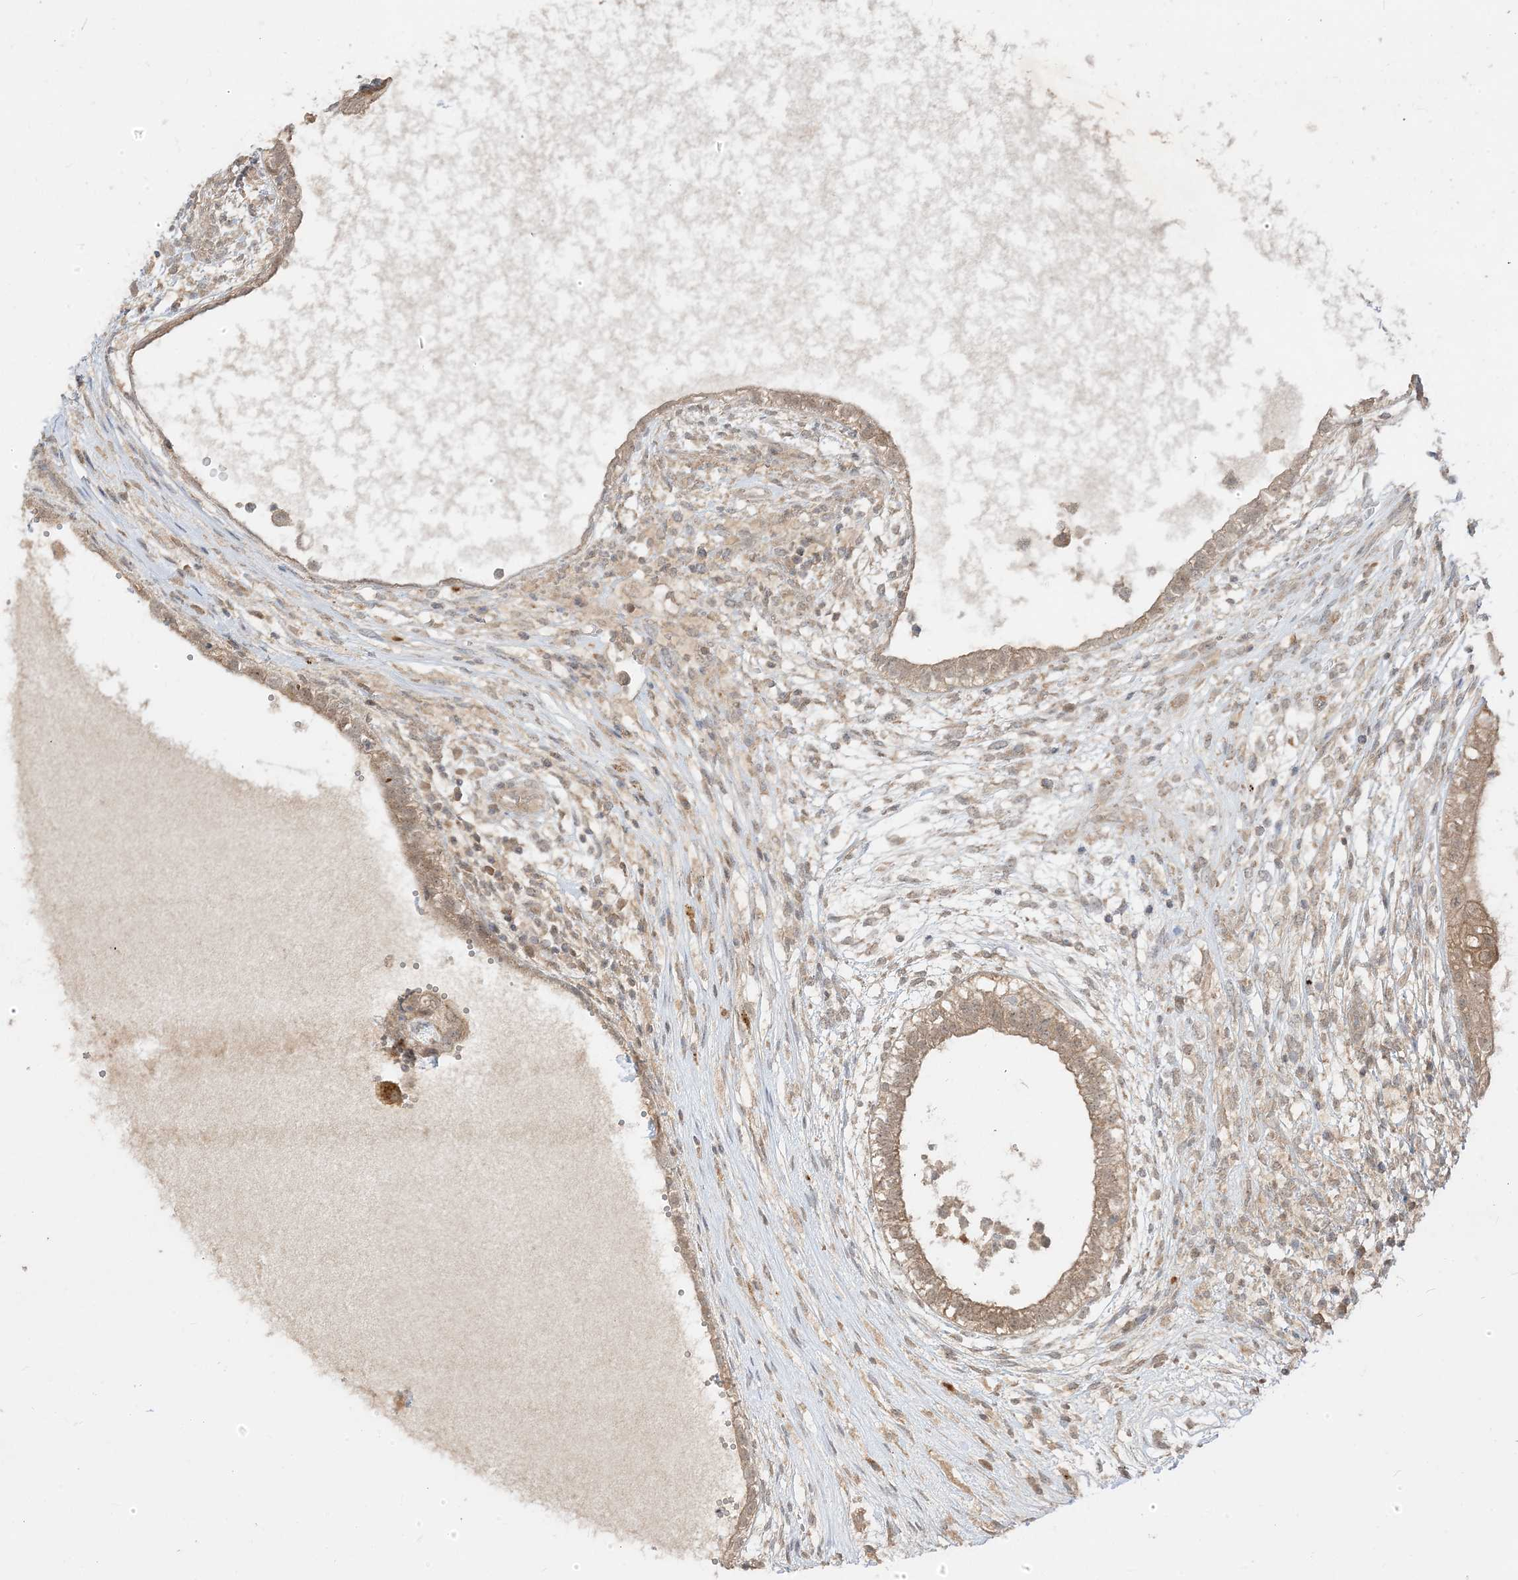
{"staining": {"intensity": "weak", "quantity": ">75%", "location": "cytoplasmic/membranous"}, "tissue": "testis cancer", "cell_type": "Tumor cells", "image_type": "cancer", "snomed": [{"axis": "morphology", "description": "Carcinoma, Embryonal, NOS"}, {"axis": "topography", "description": "Testis"}], "caption": "Immunohistochemical staining of human testis cancer reveals low levels of weak cytoplasmic/membranous protein positivity in about >75% of tumor cells.", "gene": "TBCC", "patient": {"sex": "male", "age": 26}}